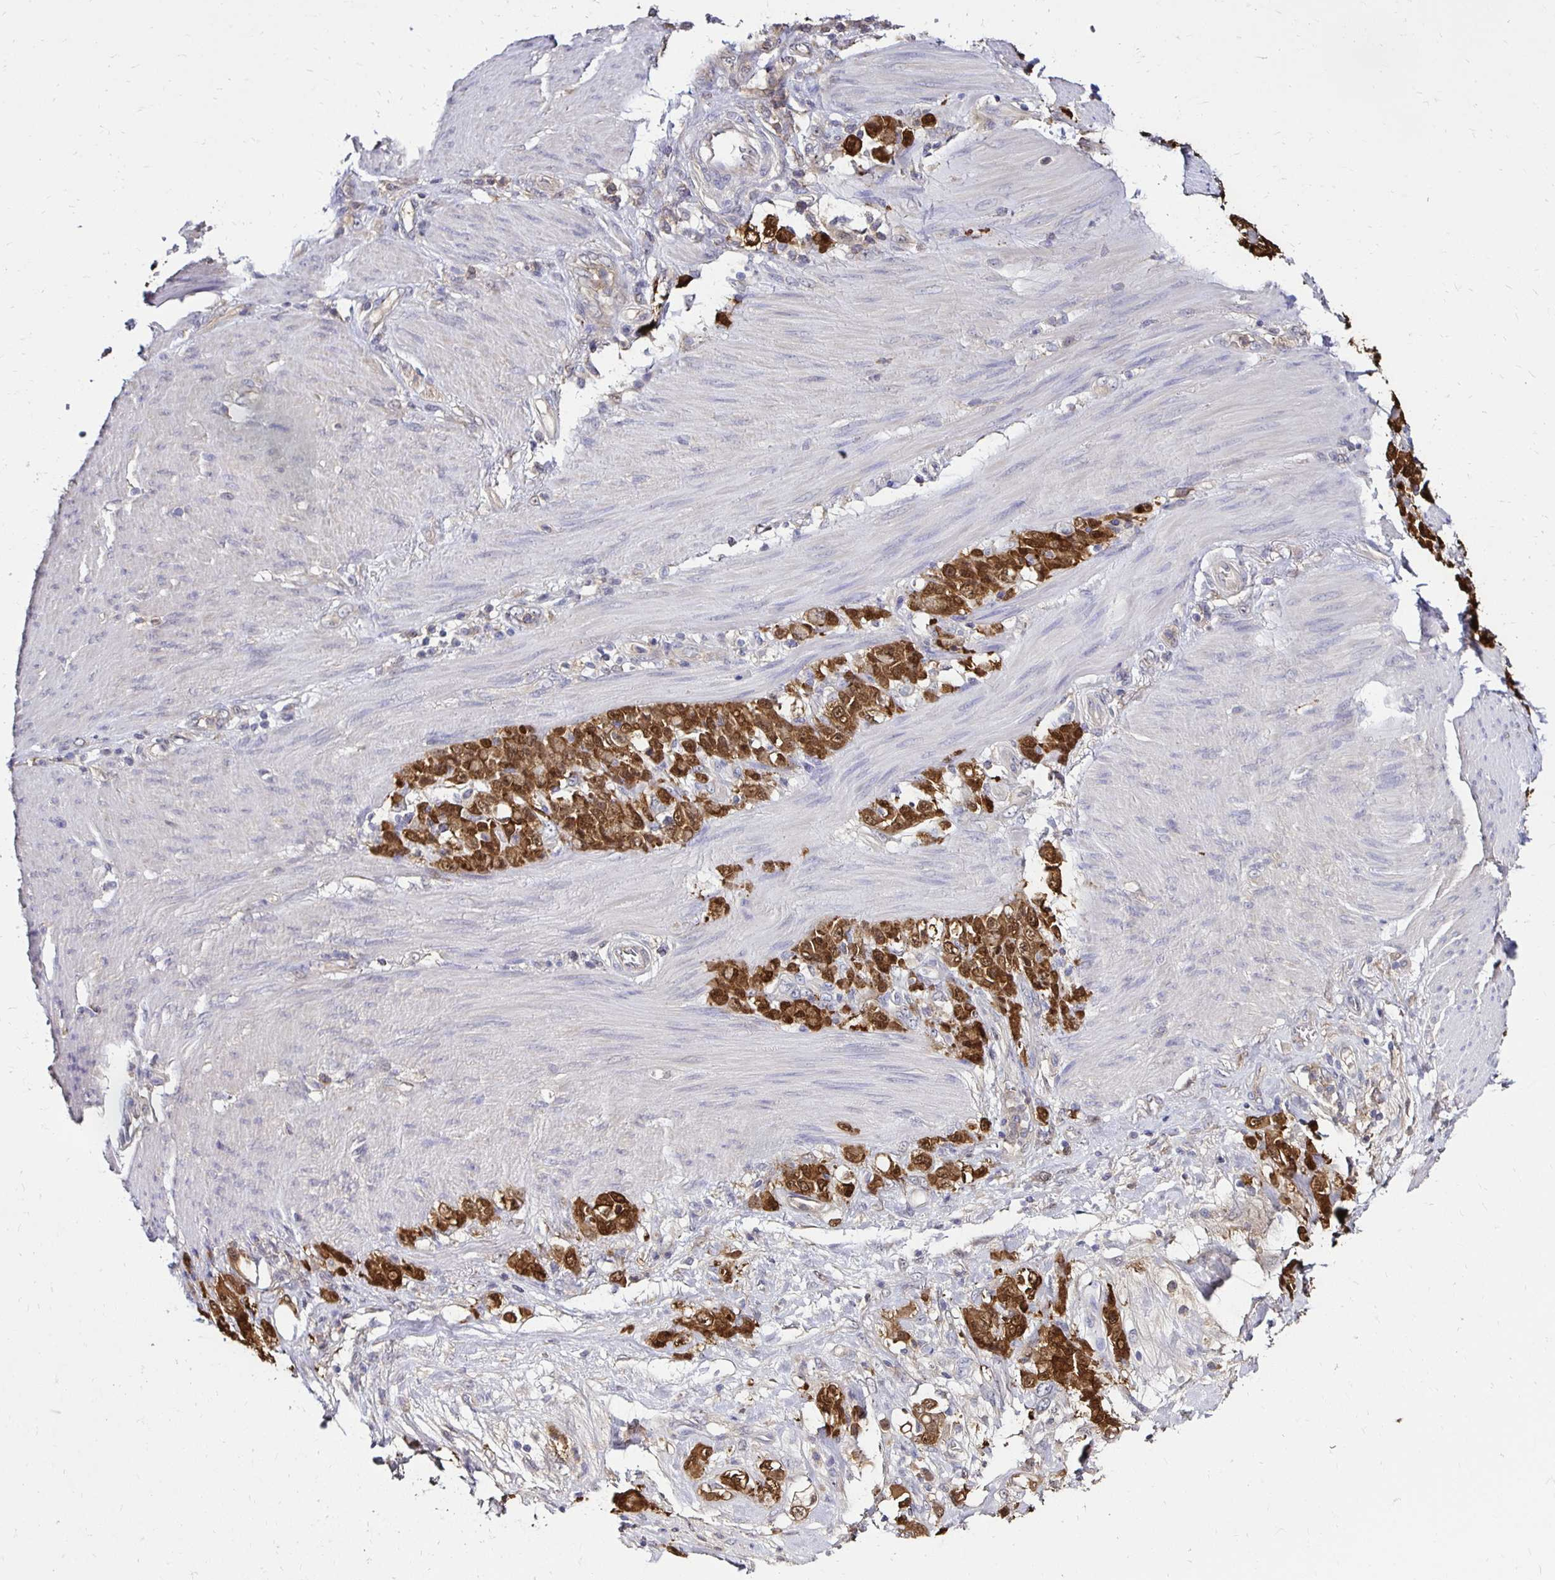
{"staining": {"intensity": "moderate", "quantity": ">75%", "location": "cytoplasmic/membranous,nuclear"}, "tissue": "stomach cancer", "cell_type": "Tumor cells", "image_type": "cancer", "snomed": [{"axis": "morphology", "description": "Adenocarcinoma, NOS"}, {"axis": "topography", "description": "Stomach"}], "caption": "Brown immunohistochemical staining in adenocarcinoma (stomach) displays moderate cytoplasmic/membranous and nuclear expression in about >75% of tumor cells.", "gene": "TXN", "patient": {"sex": "female", "age": 79}}